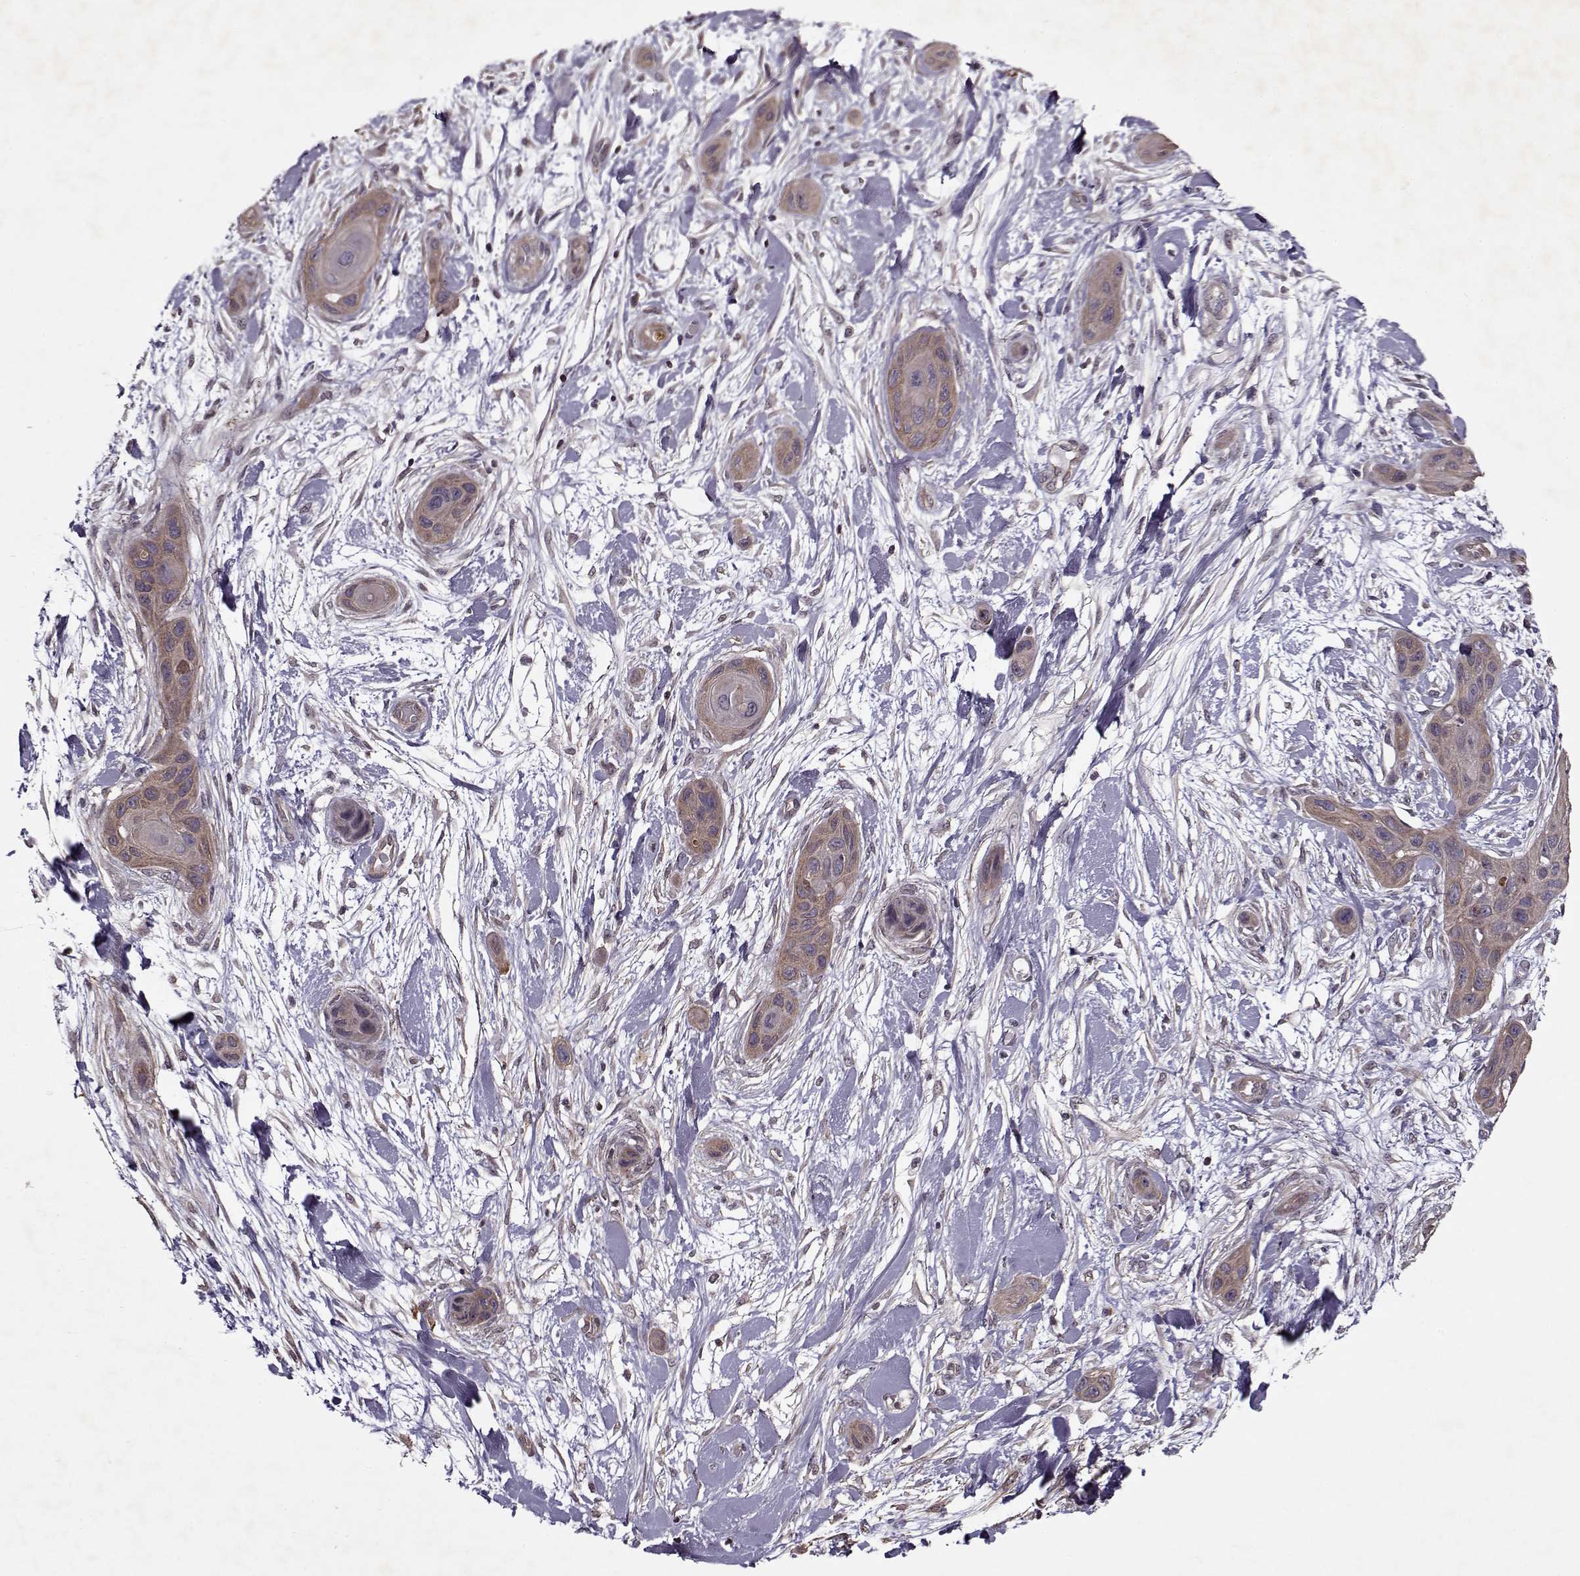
{"staining": {"intensity": "moderate", "quantity": ">75%", "location": "cytoplasmic/membranous"}, "tissue": "skin cancer", "cell_type": "Tumor cells", "image_type": "cancer", "snomed": [{"axis": "morphology", "description": "Squamous cell carcinoma, NOS"}, {"axis": "topography", "description": "Skin"}], "caption": "DAB immunohistochemical staining of human skin cancer (squamous cell carcinoma) shows moderate cytoplasmic/membranous protein positivity in approximately >75% of tumor cells.", "gene": "KRT9", "patient": {"sex": "male", "age": 79}}